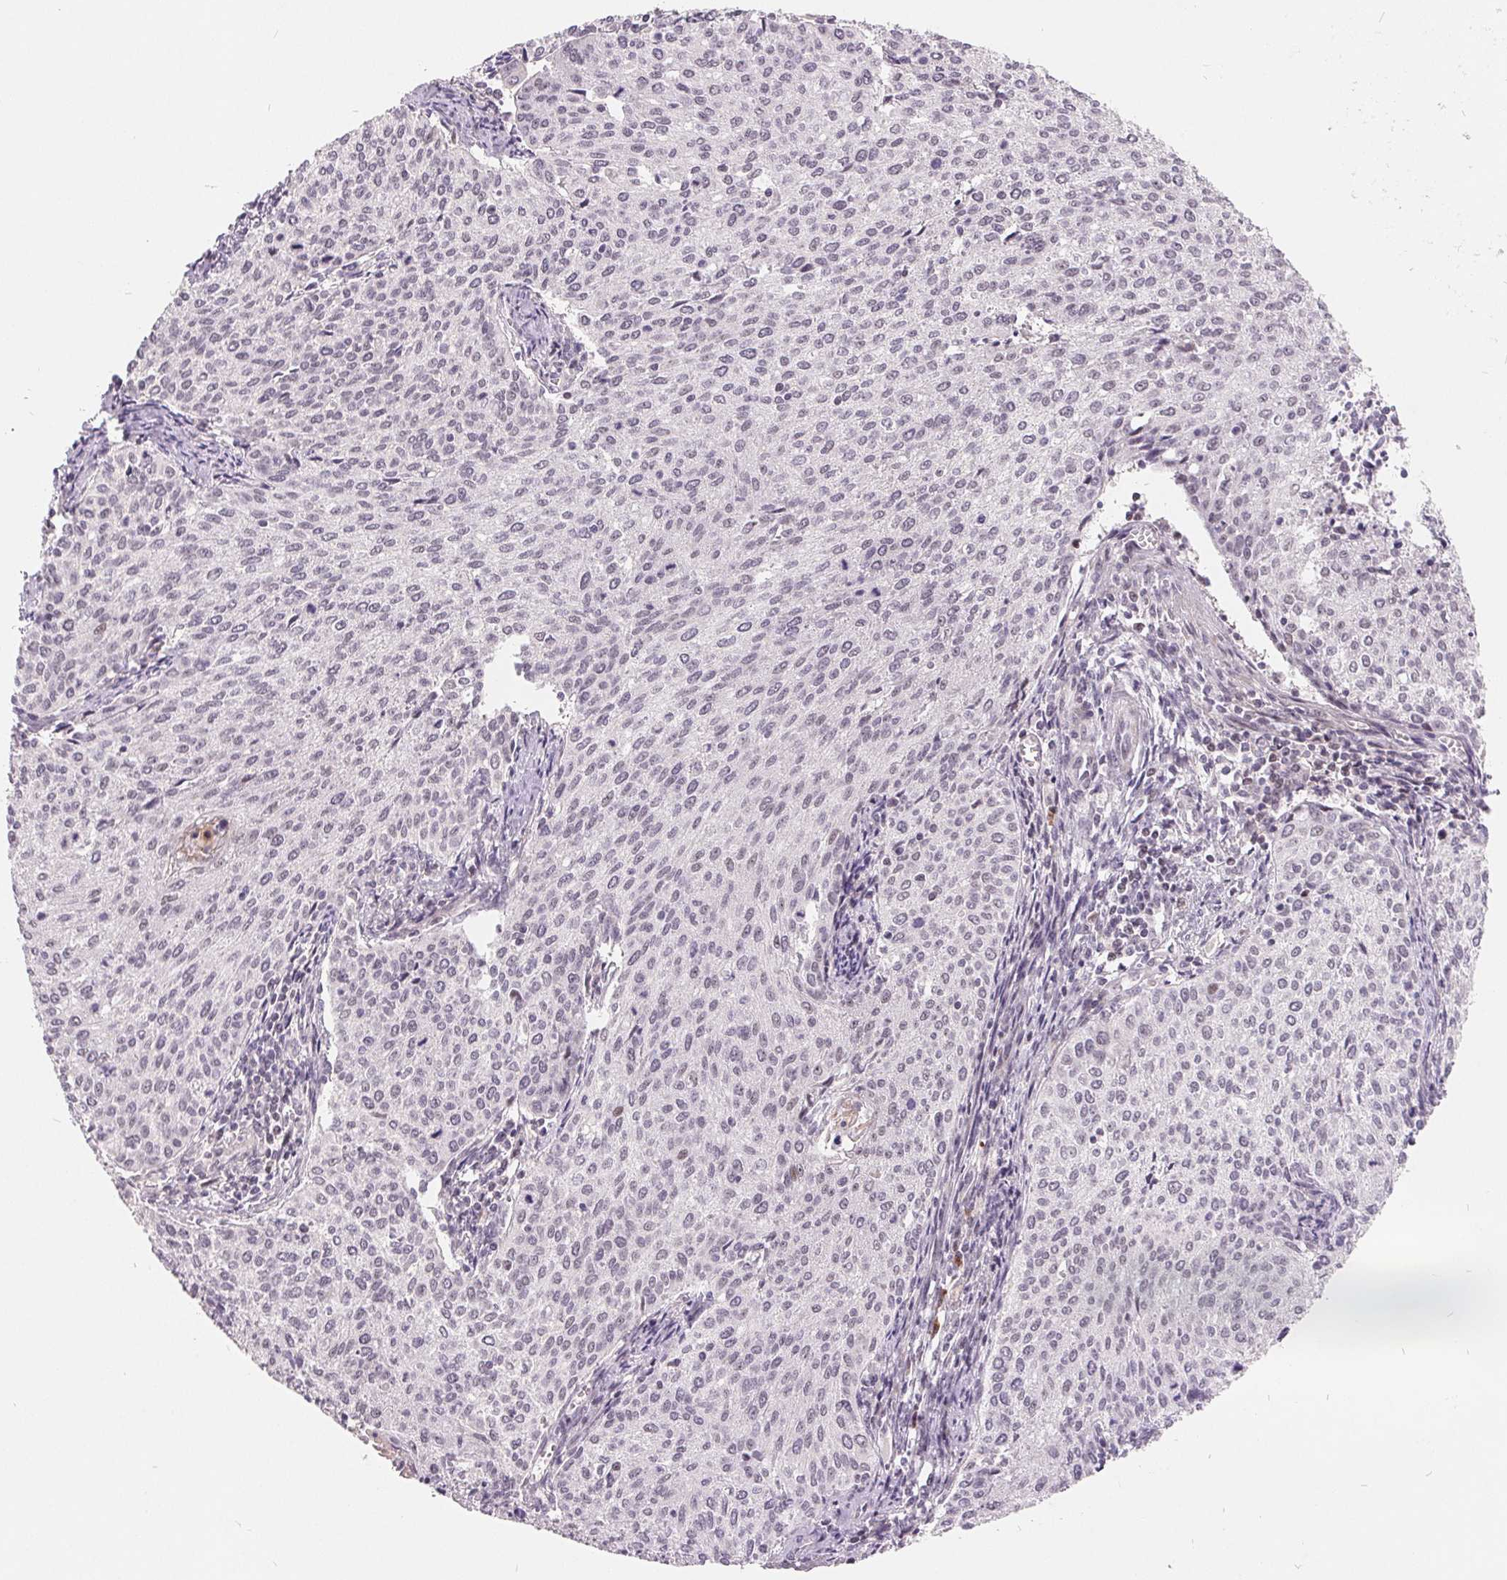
{"staining": {"intensity": "negative", "quantity": "none", "location": "none"}, "tissue": "cervical cancer", "cell_type": "Tumor cells", "image_type": "cancer", "snomed": [{"axis": "morphology", "description": "Squamous cell carcinoma, NOS"}, {"axis": "topography", "description": "Cervix"}], "caption": "An immunohistochemistry (IHC) micrograph of squamous cell carcinoma (cervical) is shown. There is no staining in tumor cells of squamous cell carcinoma (cervical).", "gene": "NRG2", "patient": {"sex": "female", "age": 38}}